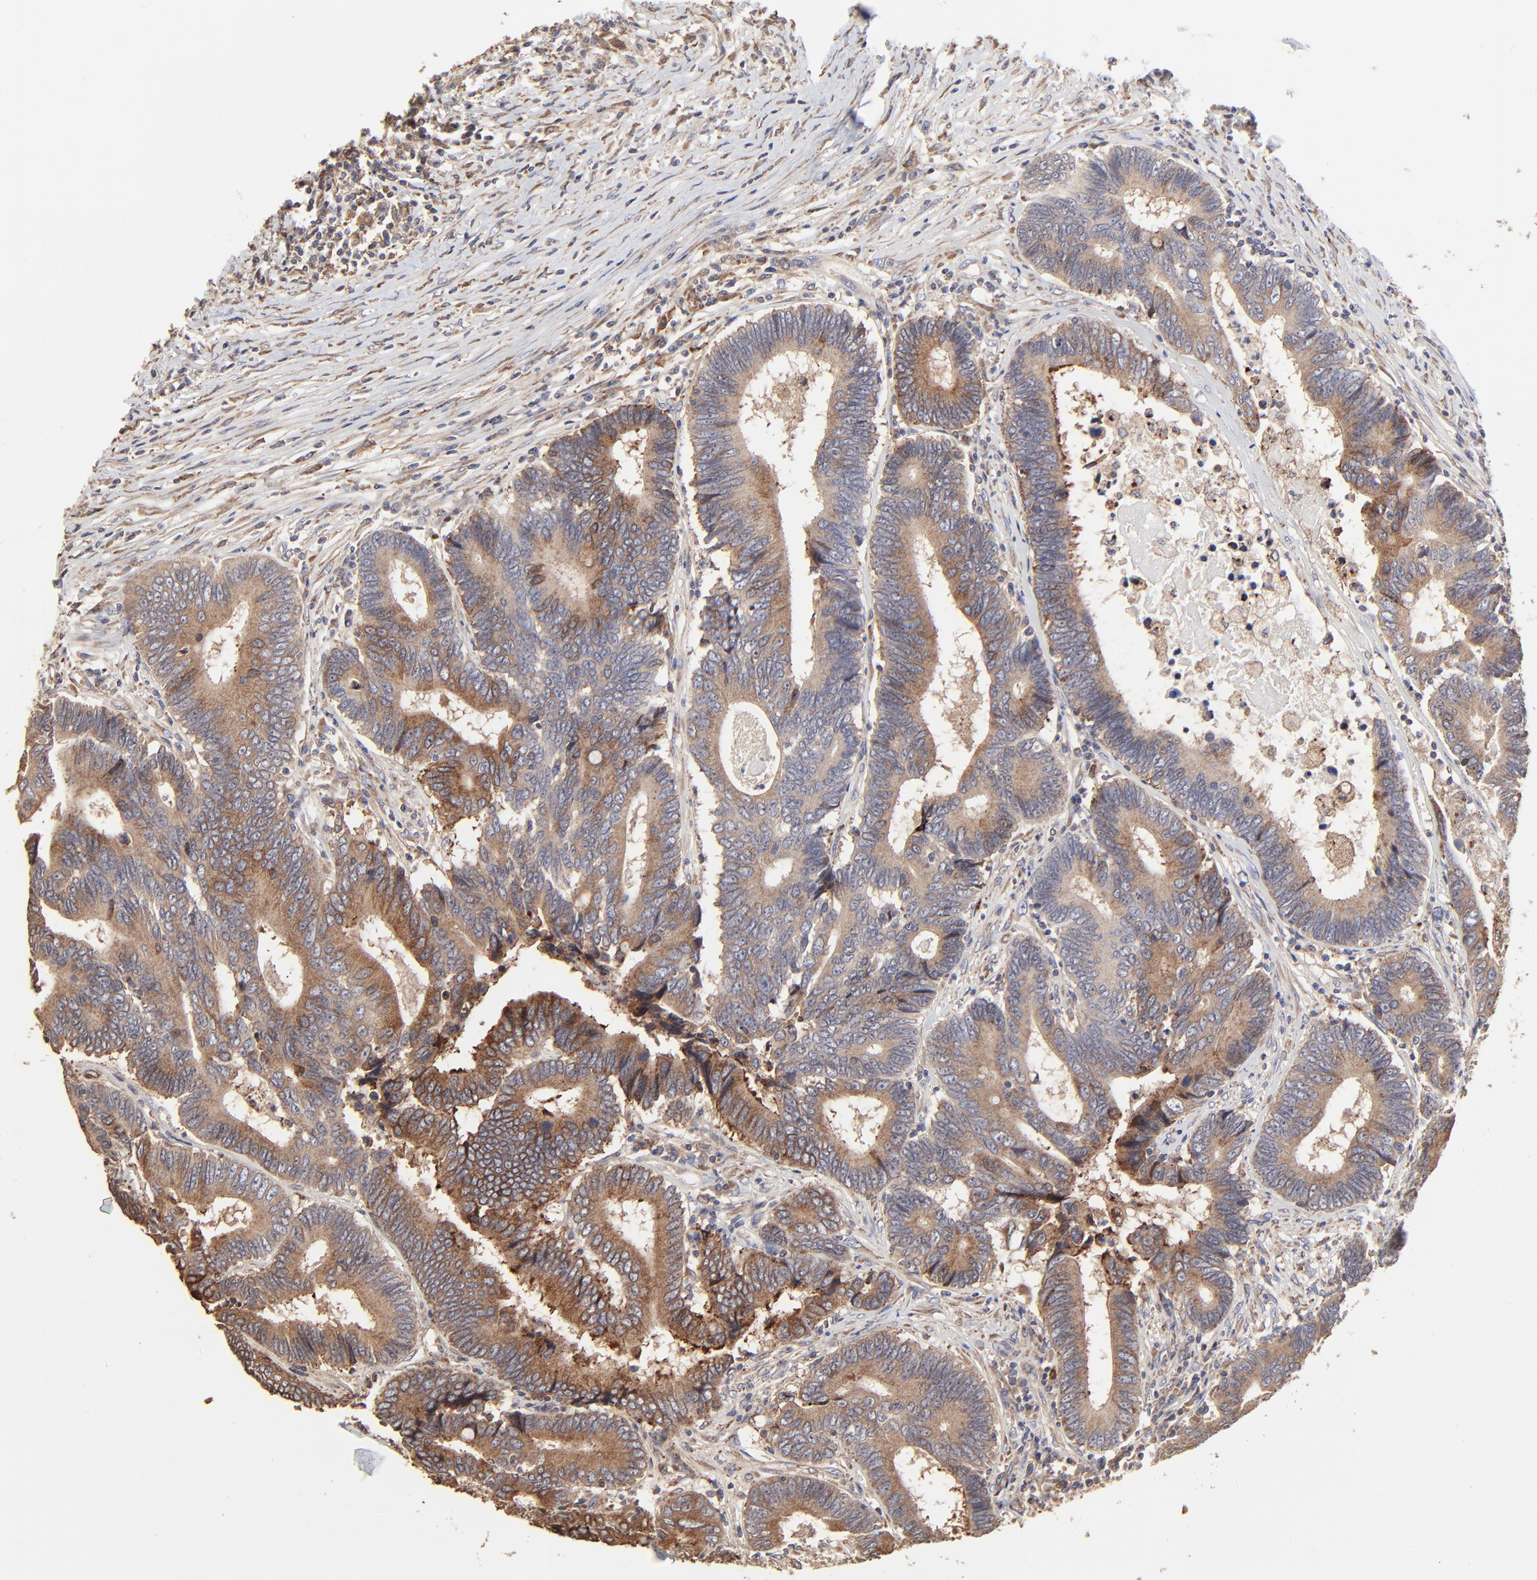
{"staining": {"intensity": "moderate", "quantity": ">75%", "location": "cytoplasmic/membranous"}, "tissue": "colorectal cancer", "cell_type": "Tumor cells", "image_type": "cancer", "snomed": [{"axis": "morphology", "description": "Adenocarcinoma, NOS"}, {"axis": "topography", "description": "Colon"}], "caption": "Tumor cells exhibit moderate cytoplasmic/membranous expression in approximately >75% of cells in colorectal cancer. (IHC, brightfield microscopy, high magnification).", "gene": "ELP2", "patient": {"sex": "female", "age": 78}}